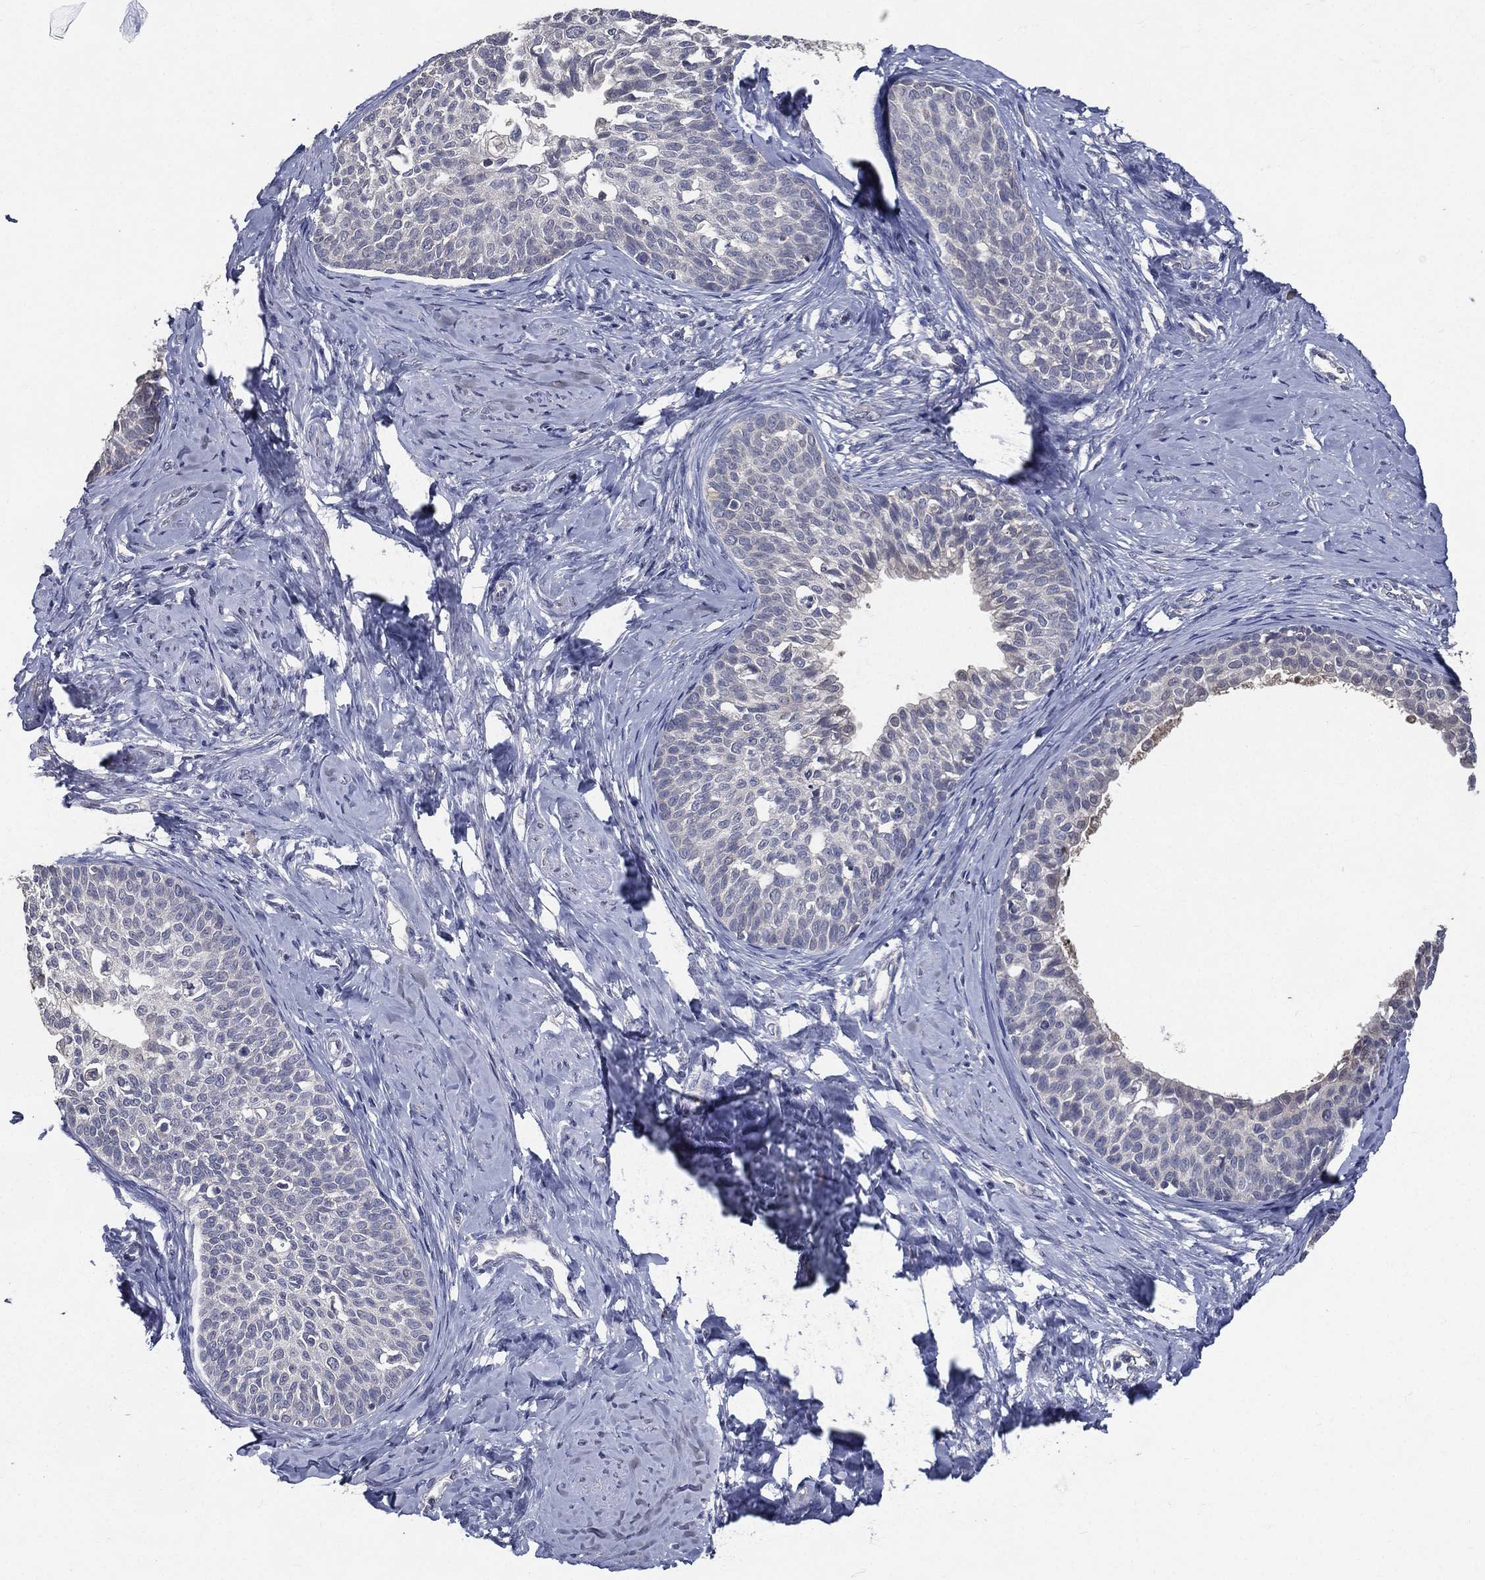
{"staining": {"intensity": "negative", "quantity": "none", "location": "none"}, "tissue": "cervical cancer", "cell_type": "Tumor cells", "image_type": "cancer", "snomed": [{"axis": "morphology", "description": "Squamous cell carcinoma, NOS"}, {"axis": "topography", "description": "Cervix"}], "caption": "DAB (3,3'-diaminobenzidine) immunohistochemical staining of human cervical cancer (squamous cell carcinoma) shows no significant positivity in tumor cells.", "gene": "SERPINB2", "patient": {"sex": "female", "age": 51}}